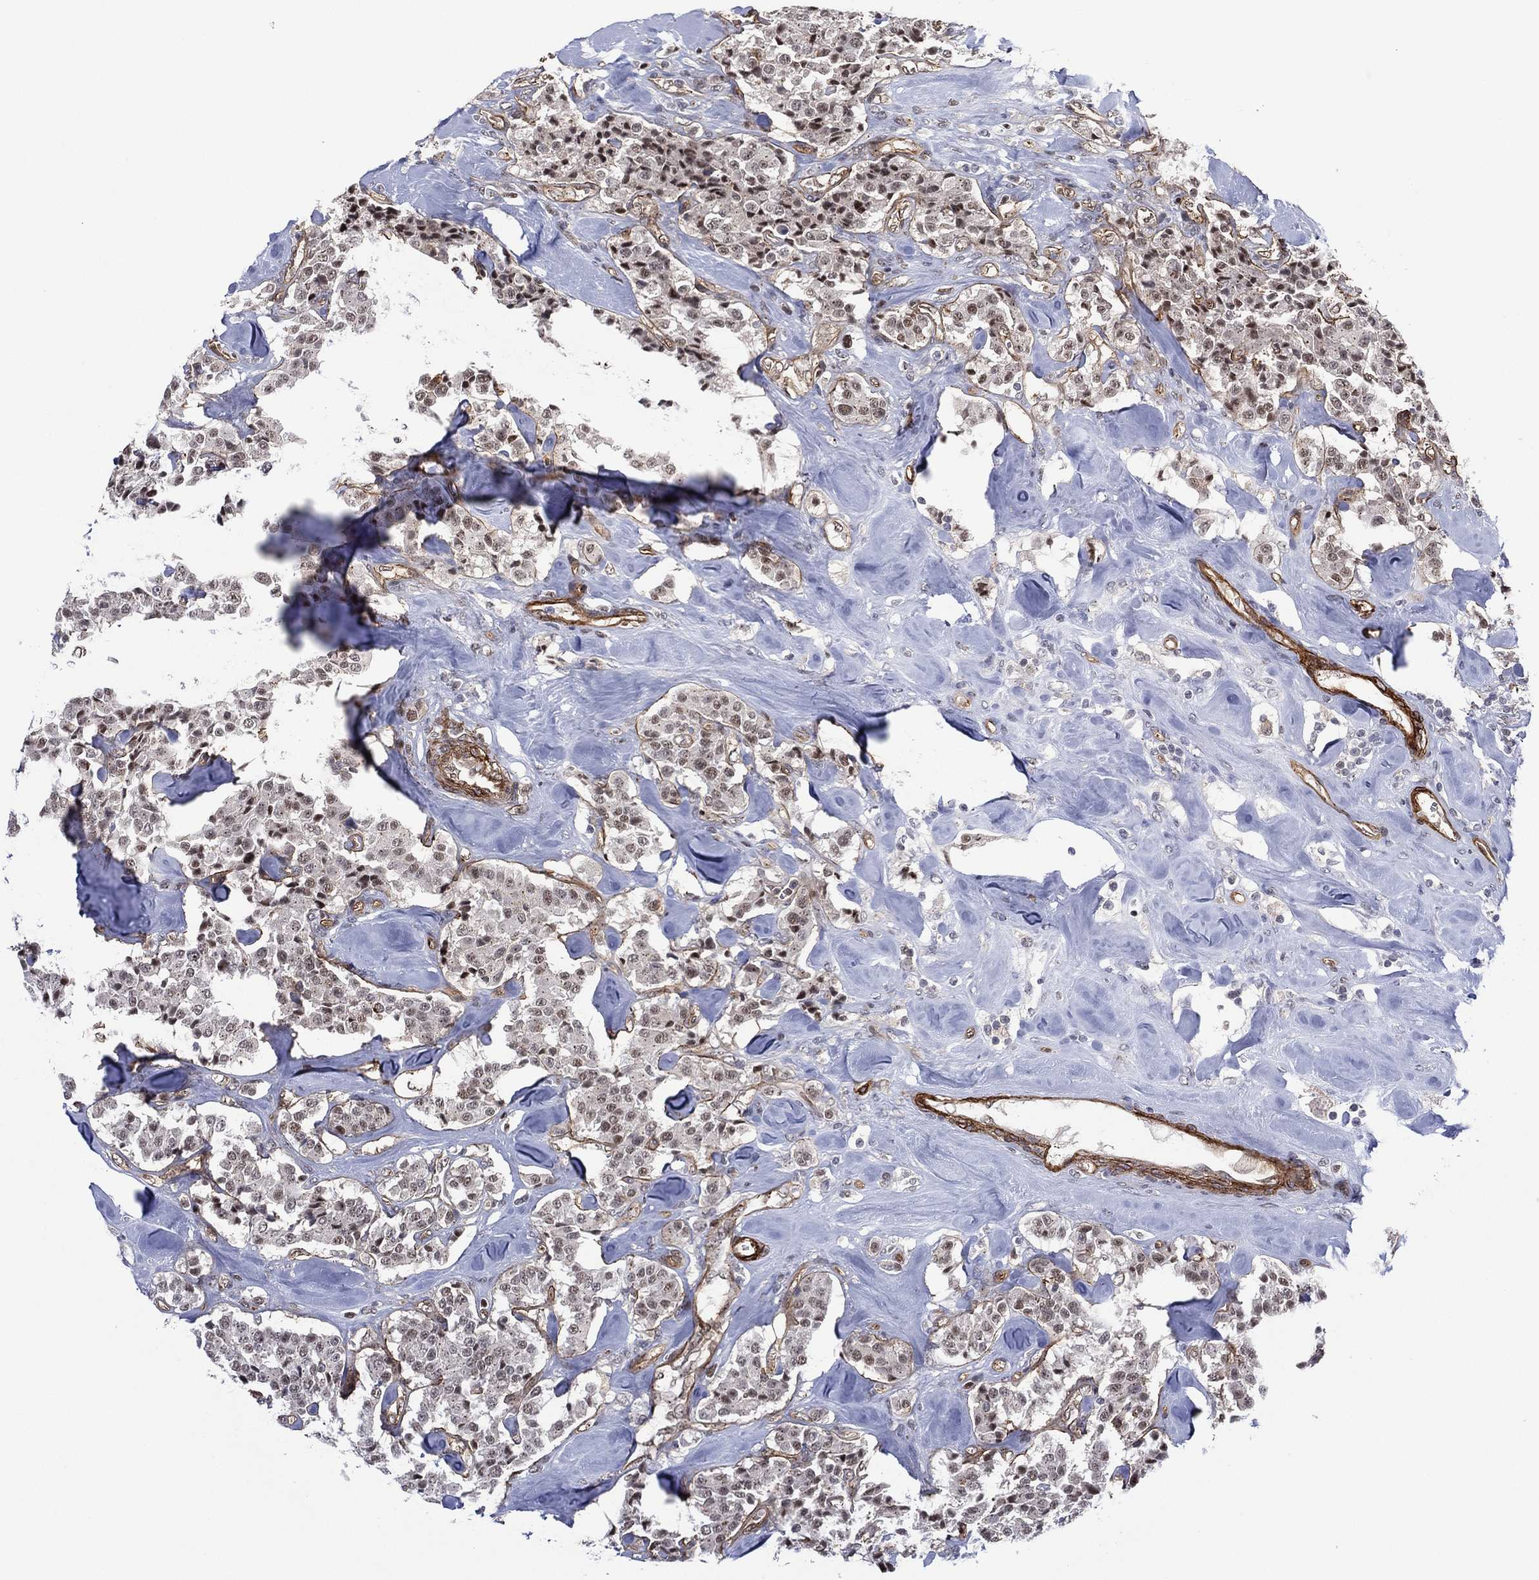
{"staining": {"intensity": "strong", "quantity": "<25%", "location": "nuclear"}, "tissue": "carcinoid", "cell_type": "Tumor cells", "image_type": "cancer", "snomed": [{"axis": "morphology", "description": "Carcinoid, malignant, NOS"}, {"axis": "topography", "description": "Pancreas"}], "caption": "A histopathology image of human carcinoid stained for a protein exhibits strong nuclear brown staining in tumor cells.", "gene": "GSE1", "patient": {"sex": "male", "age": 41}}